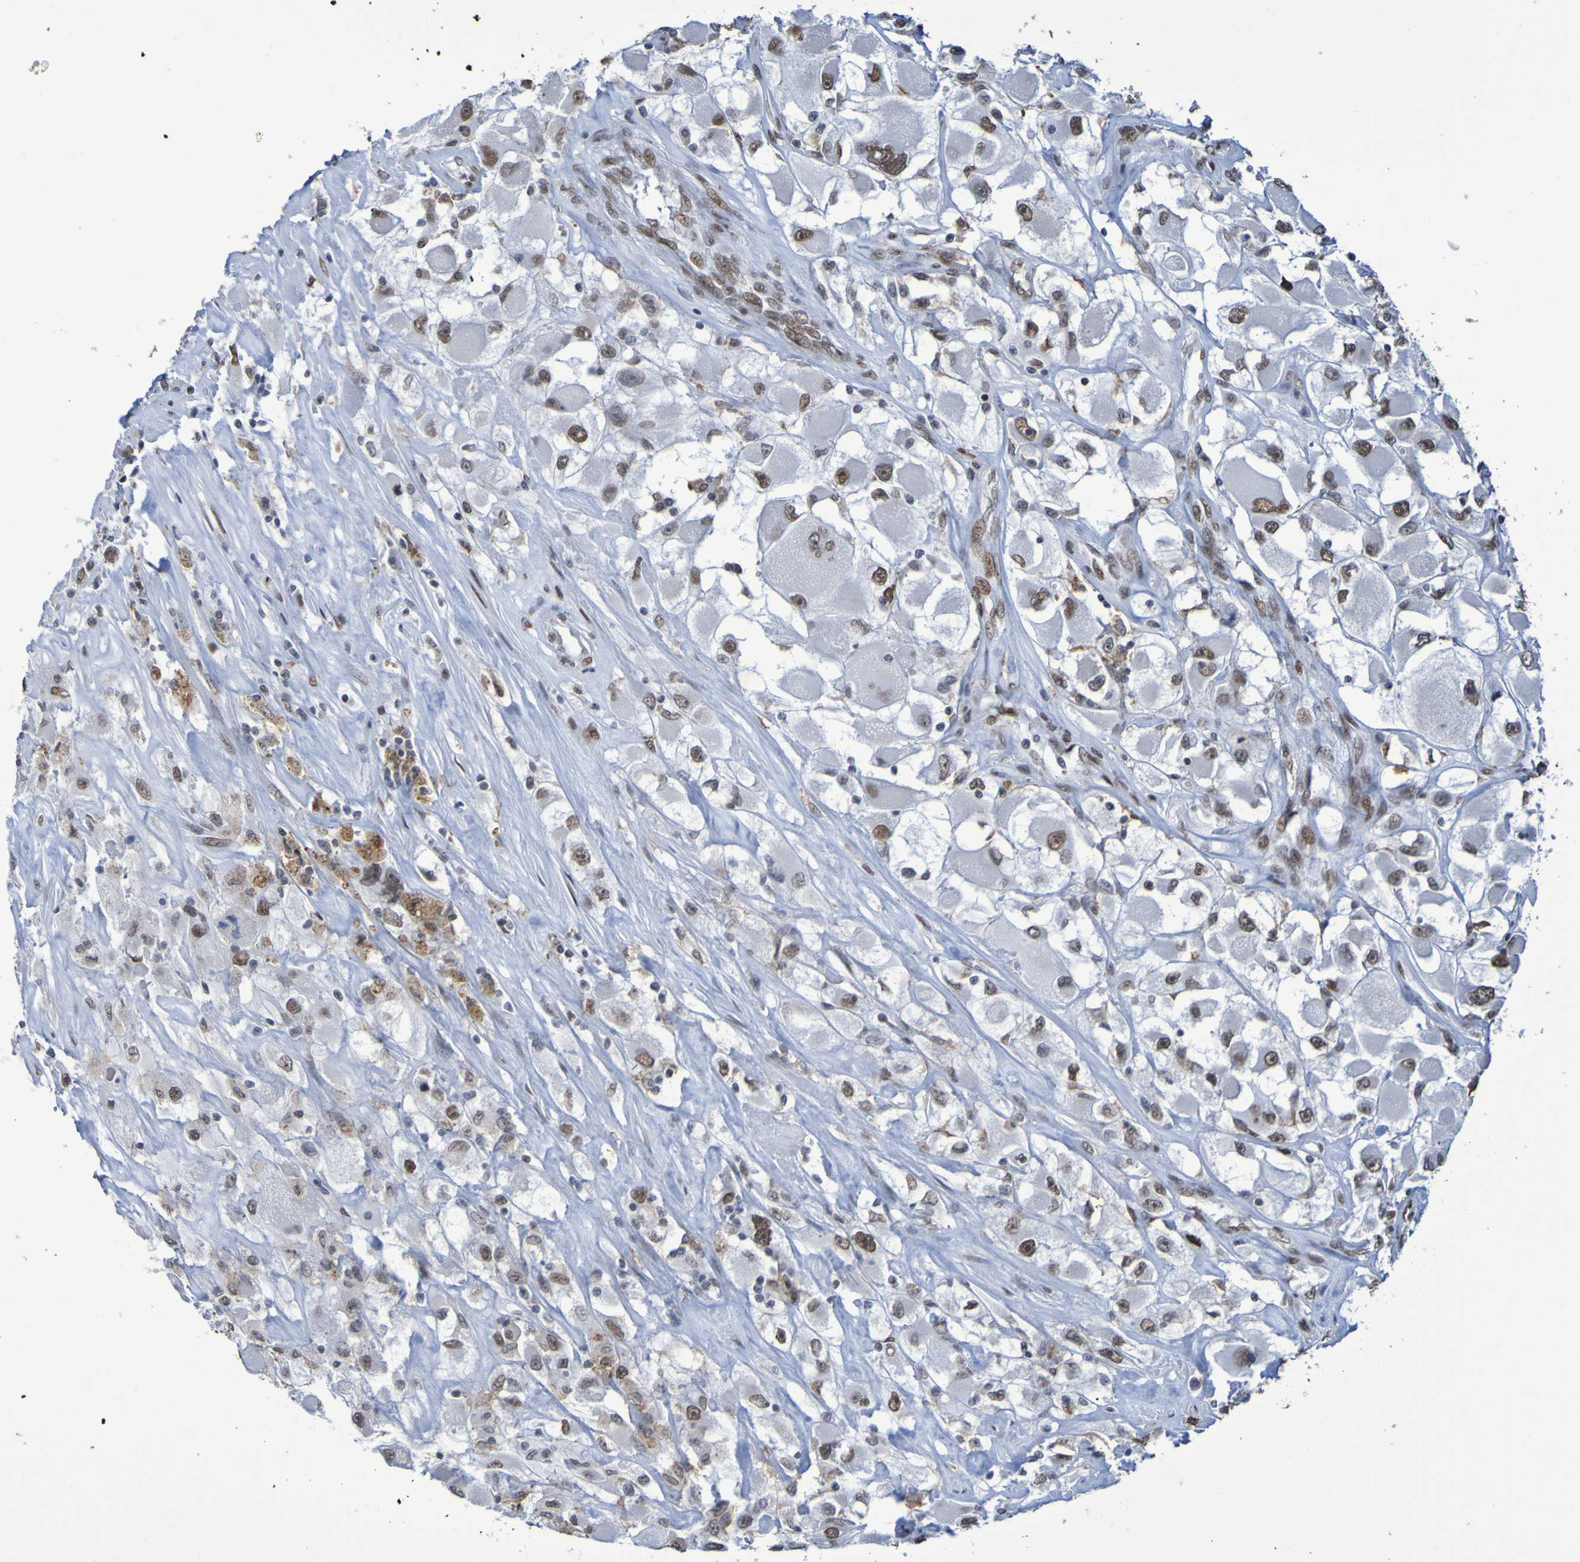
{"staining": {"intensity": "moderate", "quantity": ">75%", "location": "nuclear"}, "tissue": "renal cancer", "cell_type": "Tumor cells", "image_type": "cancer", "snomed": [{"axis": "morphology", "description": "Adenocarcinoma, NOS"}, {"axis": "topography", "description": "Kidney"}], "caption": "DAB immunohistochemical staining of renal adenocarcinoma exhibits moderate nuclear protein staining in approximately >75% of tumor cells.", "gene": "MRTFB", "patient": {"sex": "female", "age": 52}}